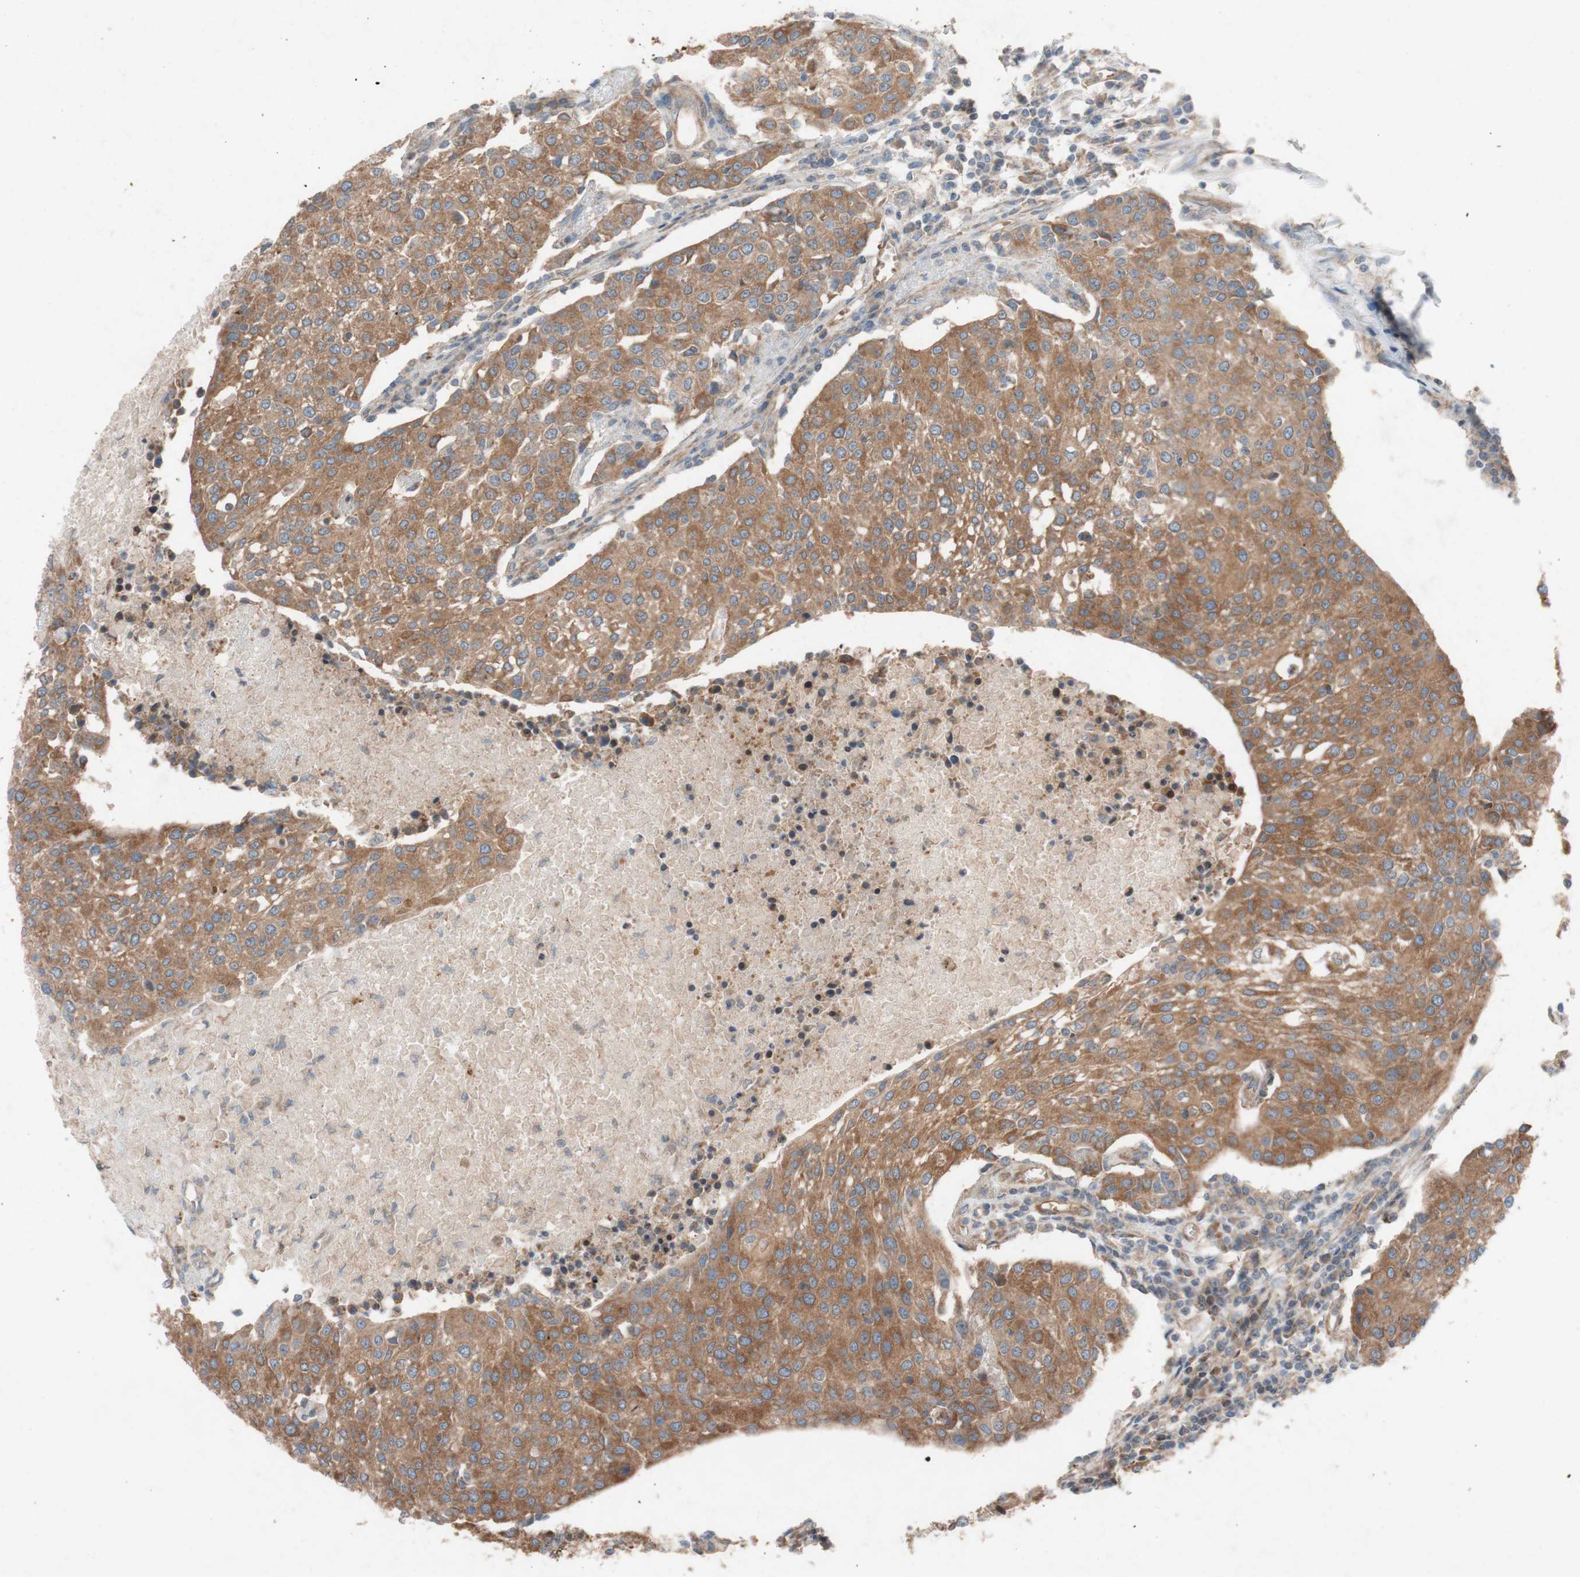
{"staining": {"intensity": "moderate", "quantity": ">75%", "location": "cytoplasmic/membranous"}, "tissue": "urothelial cancer", "cell_type": "Tumor cells", "image_type": "cancer", "snomed": [{"axis": "morphology", "description": "Urothelial carcinoma, High grade"}, {"axis": "topography", "description": "Urinary bladder"}], "caption": "Immunohistochemical staining of urothelial carcinoma (high-grade) demonstrates medium levels of moderate cytoplasmic/membranous protein expression in about >75% of tumor cells.", "gene": "TST", "patient": {"sex": "female", "age": 85}}